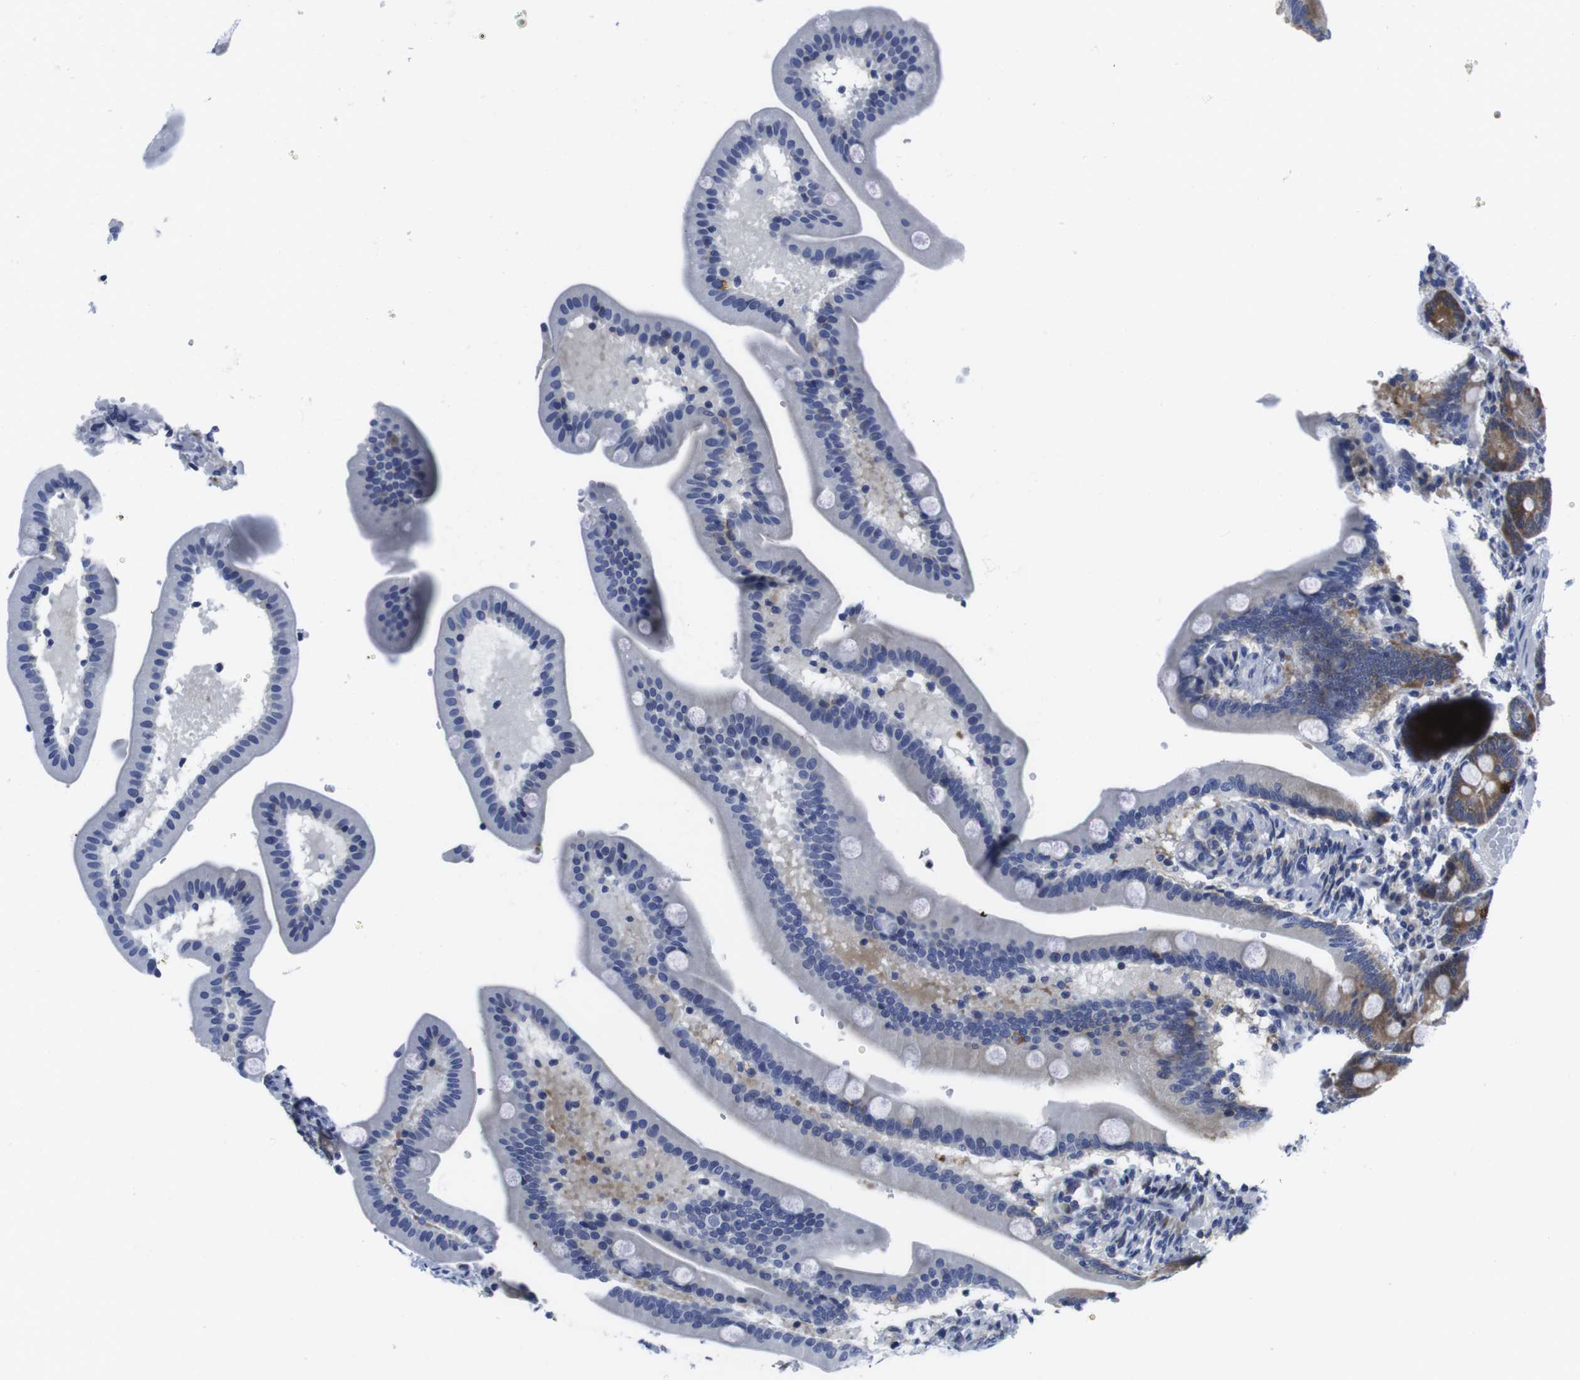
{"staining": {"intensity": "strong", "quantity": "<25%", "location": "cytoplasmic/membranous"}, "tissue": "duodenum", "cell_type": "Glandular cells", "image_type": "normal", "snomed": [{"axis": "morphology", "description": "Normal tissue, NOS"}, {"axis": "topography", "description": "Duodenum"}], "caption": "Immunohistochemical staining of normal duodenum shows medium levels of strong cytoplasmic/membranous staining in about <25% of glandular cells. The staining was performed using DAB, with brown indicating positive protein expression. Nuclei are stained blue with hematoxylin.", "gene": "EIF4A1", "patient": {"sex": "male", "age": 54}}